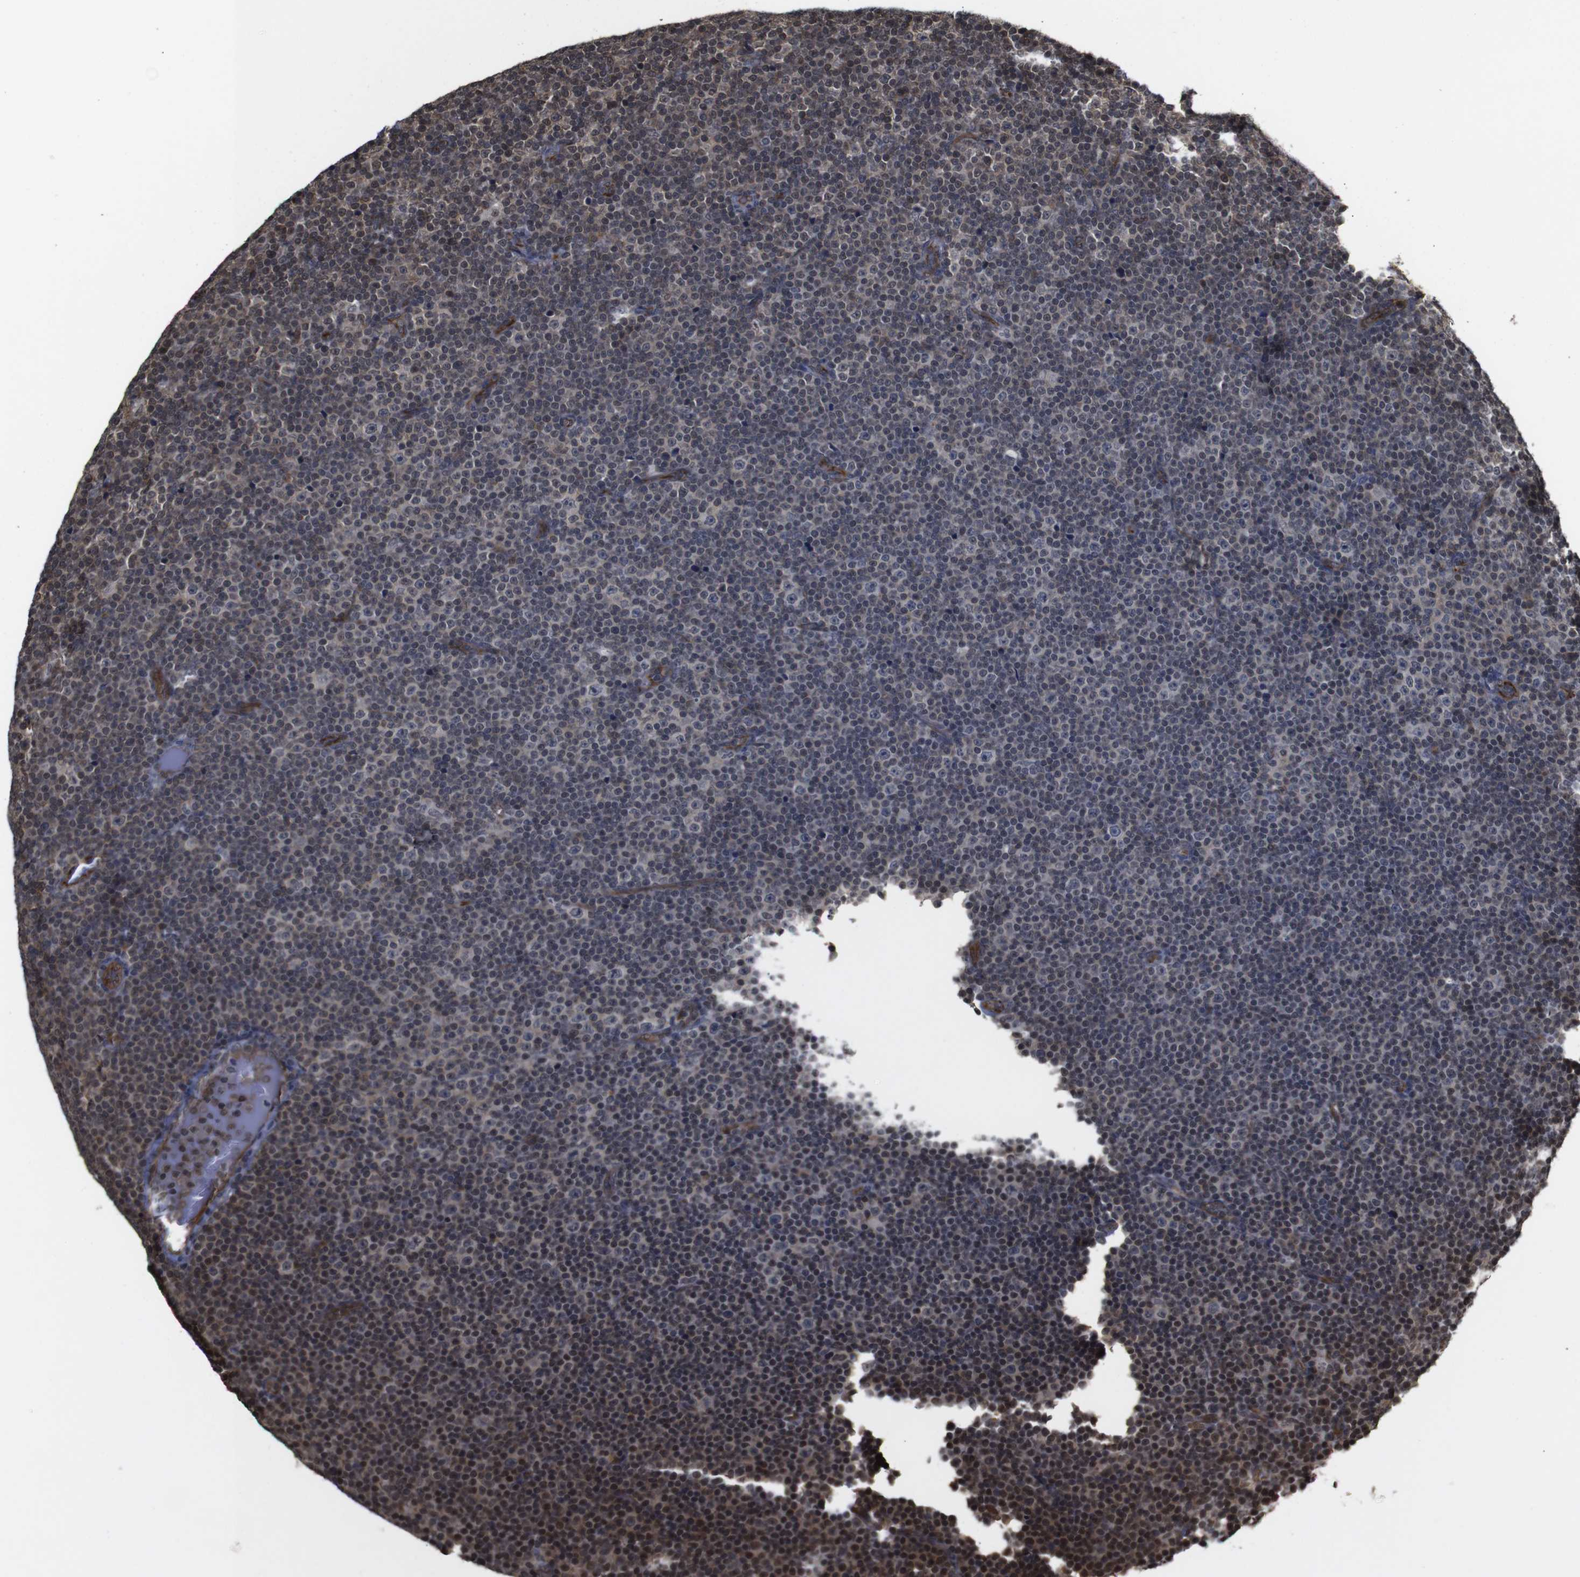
{"staining": {"intensity": "strong", "quantity": "<25%", "location": "nuclear"}, "tissue": "lymphoma", "cell_type": "Tumor cells", "image_type": "cancer", "snomed": [{"axis": "morphology", "description": "Malignant lymphoma, non-Hodgkin's type, Low grade"}, {"axis": "topography", "description": "Lymph node"}], "caption": "IHC of low-grade malignant lymphoma, non-Hodgkin's type demonstrates medium levels of strong nuclear positivity in about <25% of tumor cells.", "gene": "NANOS1", "patient": {"sex": "female", "age": 67}}